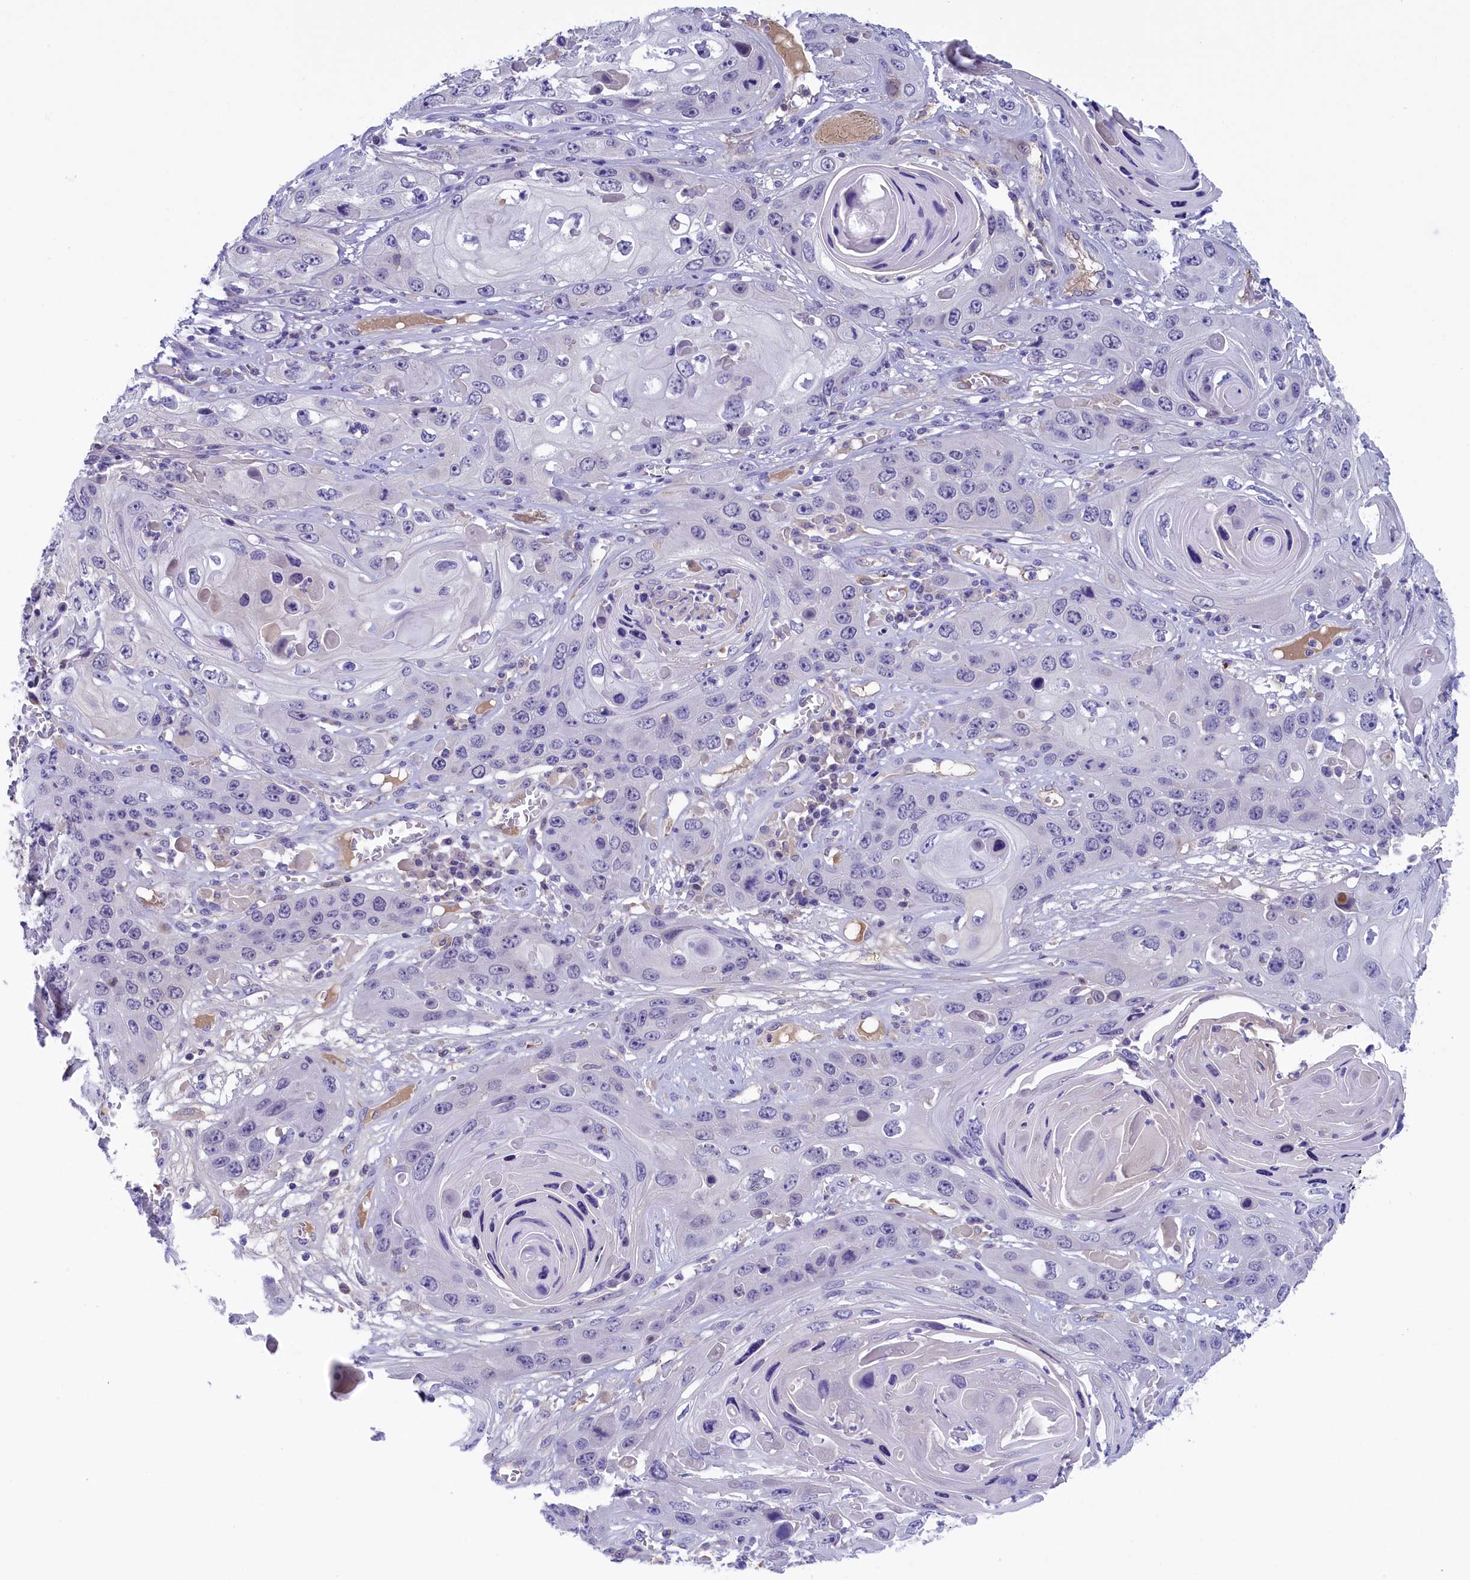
{"staining": {"intensity": "negative", "quantity": "none", "location": "none"}, "tissue": "skin cancer", "cell_type": "Tumor cells", "image_type": "cancer", "snomed": [{"axis": "morphology", "description": "Squamous cell carcinoma, NOS"}, {"axis": "topography", "description": "Skin"}], "caption": "This image is of skin cancer stained with immunohistochemistry to label a protein in brown with the nuclei are counter-stained blue. There is no expression in tumor cells.", "gene": "STYX", "patient": {"sex": "male", "age": 55}}